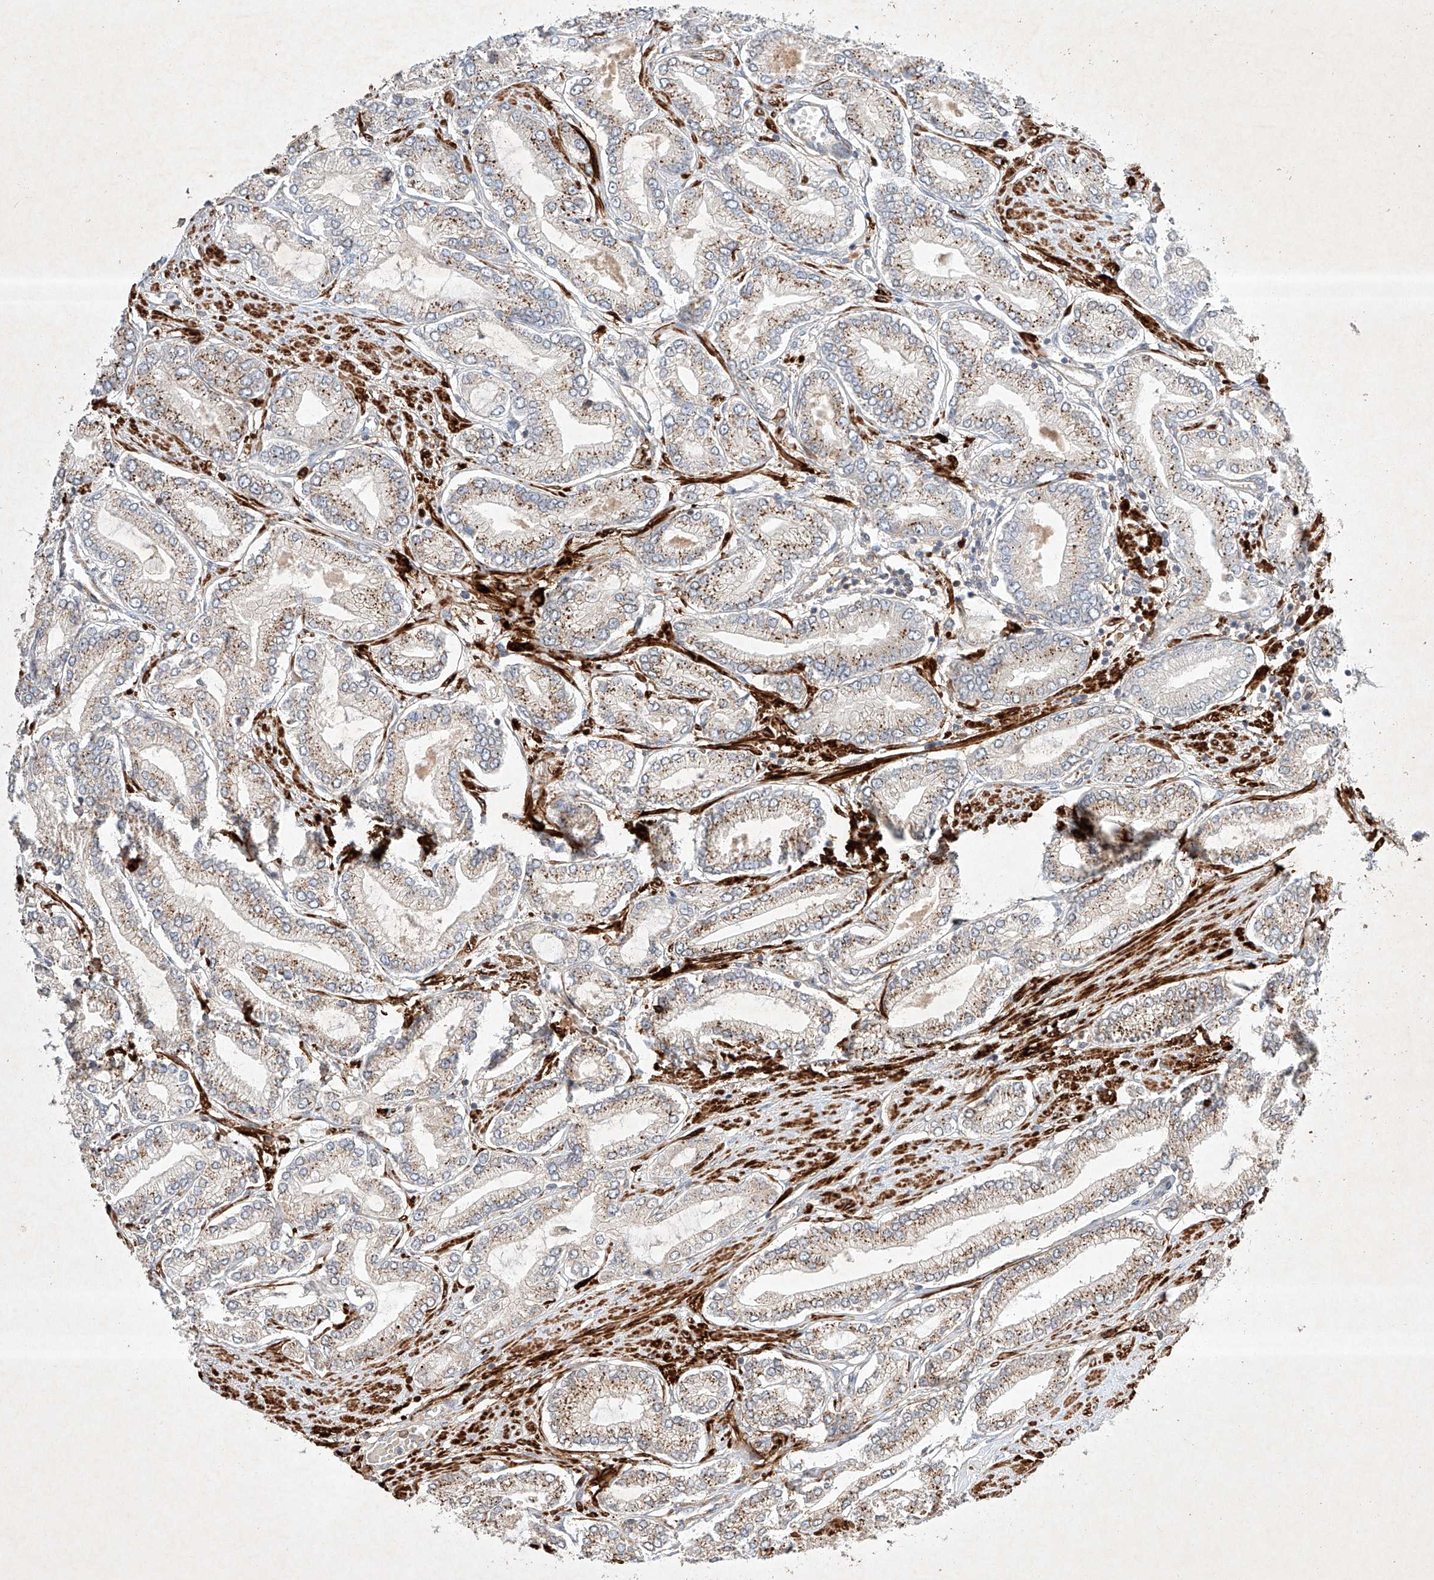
{"staining": {"intensity": "weak", "quantity": ">75%", "location": "cytoplasmic/membranous"}, "tissue": "prostate cancer", "cell_type": "Tumor cells", "image_type": "cancer", "snomed": [{"axis": "morphology", "description": "Adenocarcinoma, Low grade"}, {"axis": "topography", "description": "Prostate"}], "caption": "Prostate cancer tissue exhibits weak cytoplasmic/membranous staining in about >75% of tumor cells", "gene": "ARHGAP33", "patient": {"sex": "male", "age": 63}}